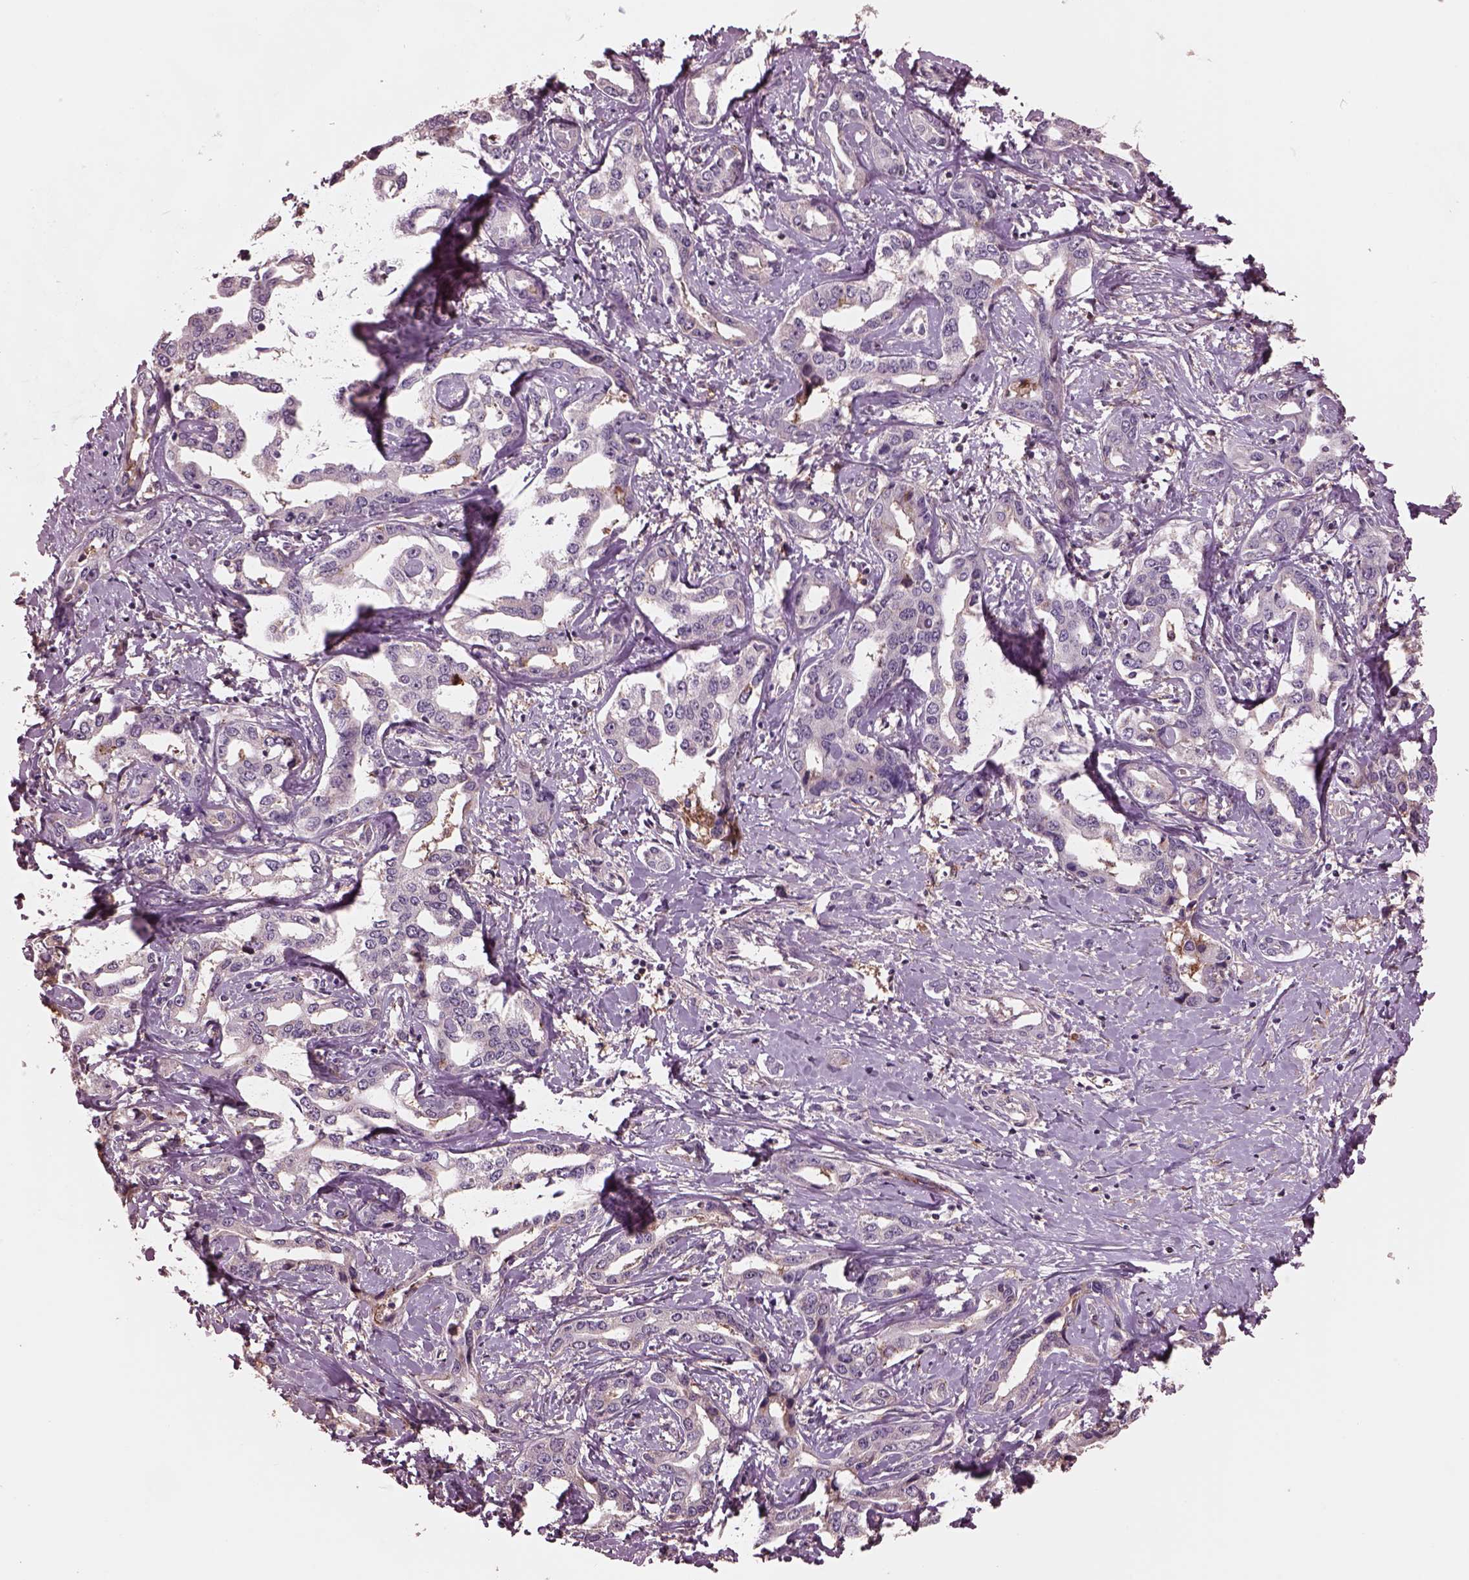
{"staining": {"intensity": "negative", "quantity": "none", "location": "none"}, "tissue": "liver cancer", "cell_type": "Tumor cells", "image_type": "cancer", "snomed": [{"axis": "morphology", "description": "Cholangiocarcinoma"}, {"axis": "topography", "description": "Liver"}], "caption": "Image shows no protein staining in tumor cells of liver cancer (cholangiocarcinoma) tissue.", "gene": "SRI", "patient": {"sex": "male", "age": 59}}